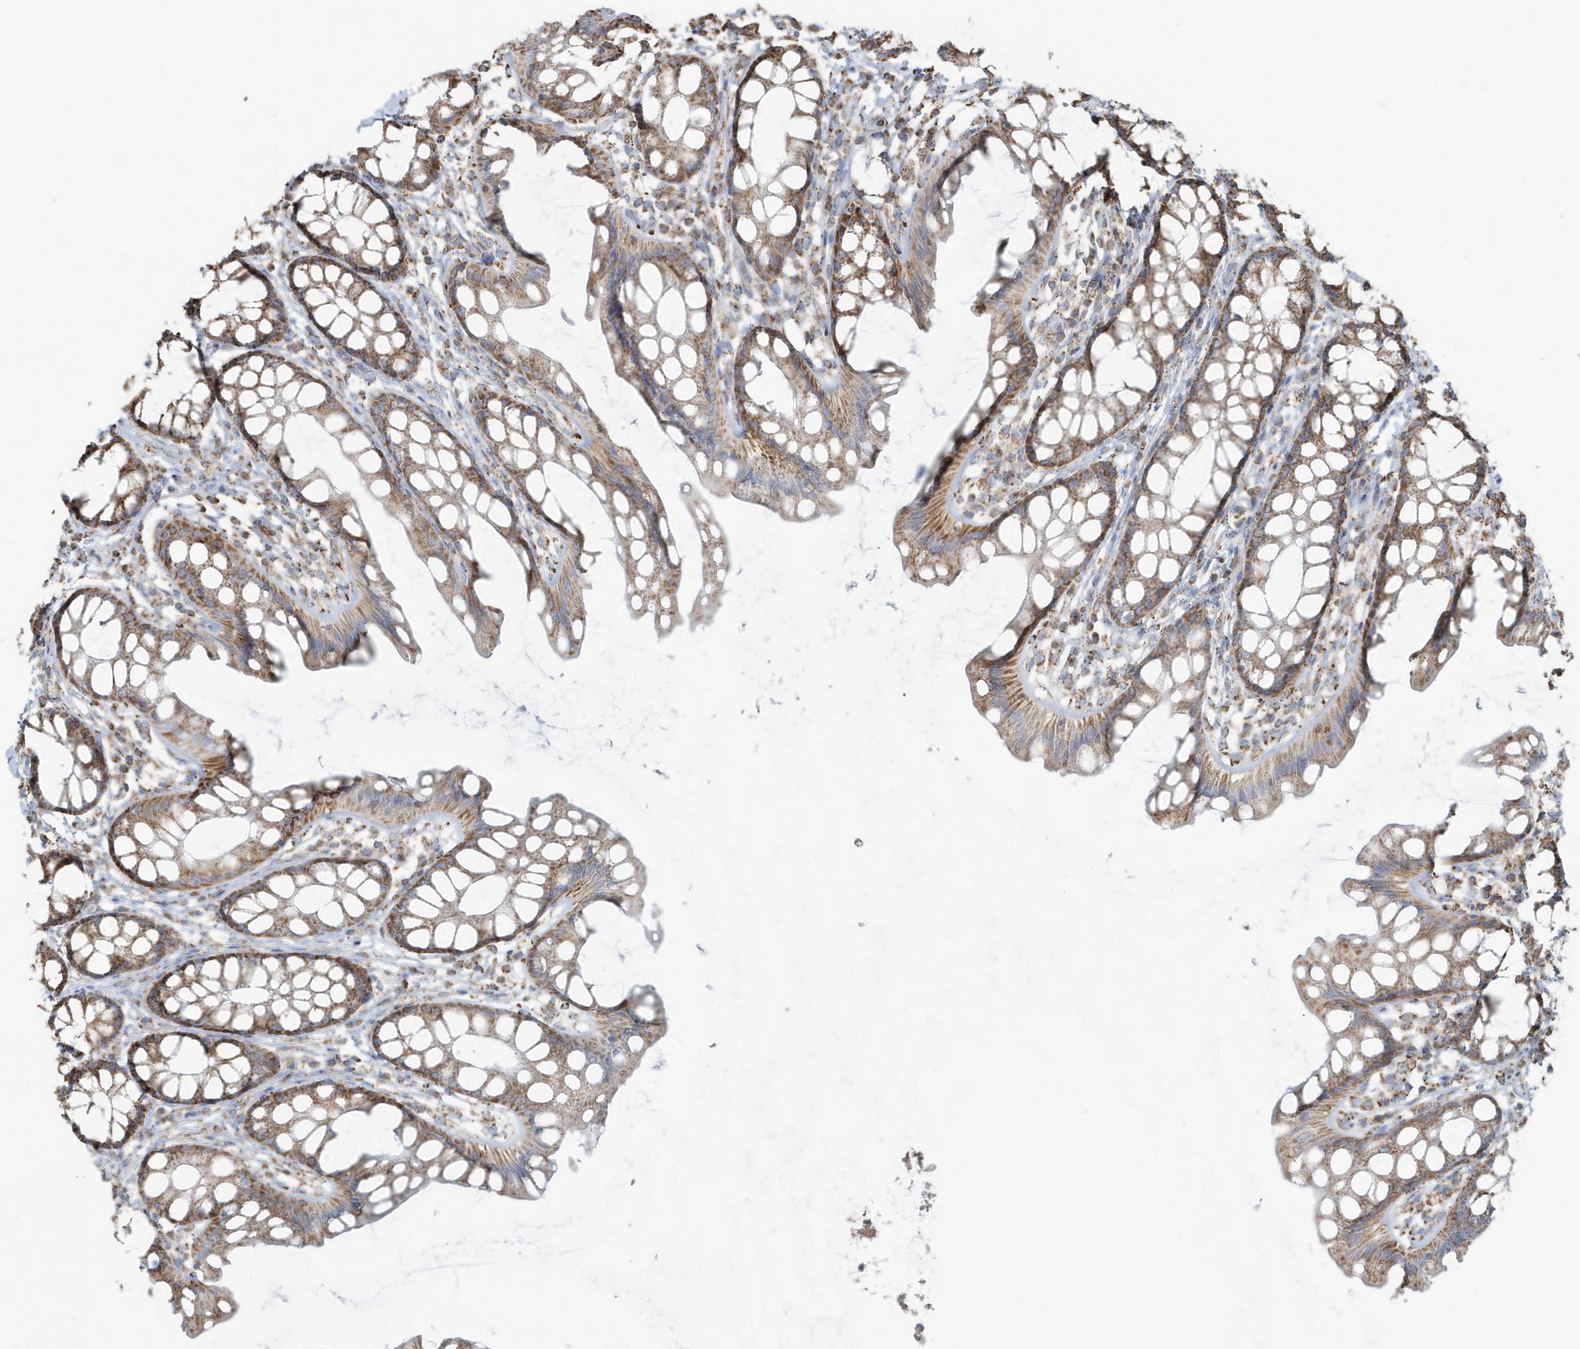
{"staining": {"intensity": "moderate", "quantity": ">75%", "location": "cytoplasmic/membranous"}, "tissue": "rectum", "cell_type": "Glandular cells", "image_type": "normal", "snomed": [{"axis": "morphology", "description": "Normal tissue, NOS"}, {"axis": "topography", "description": "Rectum"}], "caption": "IHC (DAB (3,3'-diaminobenzidine)) staining of unremarkable human rectum exhibits moderate cytoplasmic/membranous protein staining in about >75% of glandular cells. (brown staining indicates protein expression, while blue staining denotes nuclei).", "gene": "RAB11FIP3", "patient": {"sex": "female", "age": 65}}